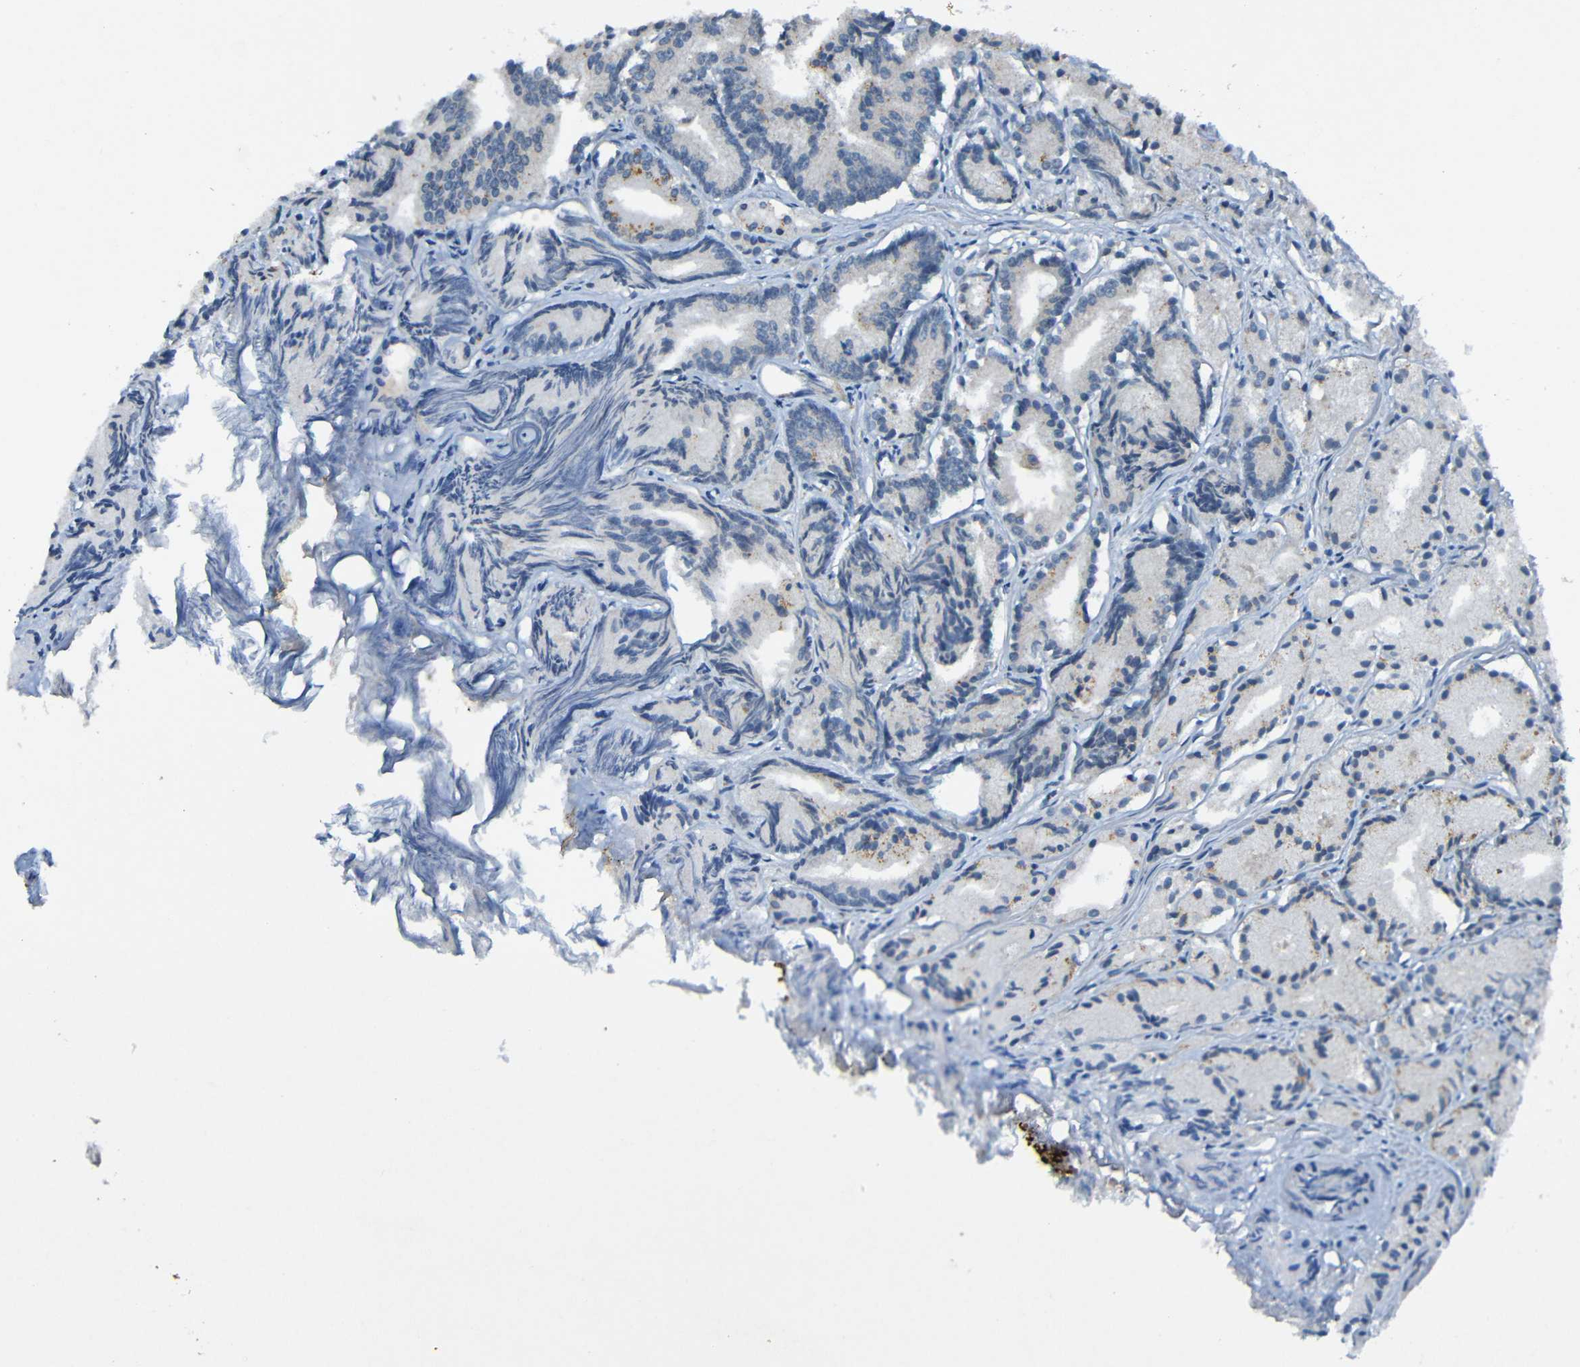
{"staining": {"intensity": "moderate", "quantity": "<25%", "location": "cytoplasmic/membranous"}, "tissue": "prostate cancer", "cell_type": "Tumor cells", "image_type": "cancer", "snomed": [{"axis": "morphology", "description": "Adenocarcinoma, Low grade"}, {"axis": "topography", "description": "Prostate"}], "caption": "This histopathology image displays immunohistochemistry staining of prostate cancer (low-grade adenocarcinoma), with low moderate cytoplasmic/membranous expression in approximately <25% of tumor cells.", "gene": "LRRC70", "patient": {"sex": "male", "age": 72}}